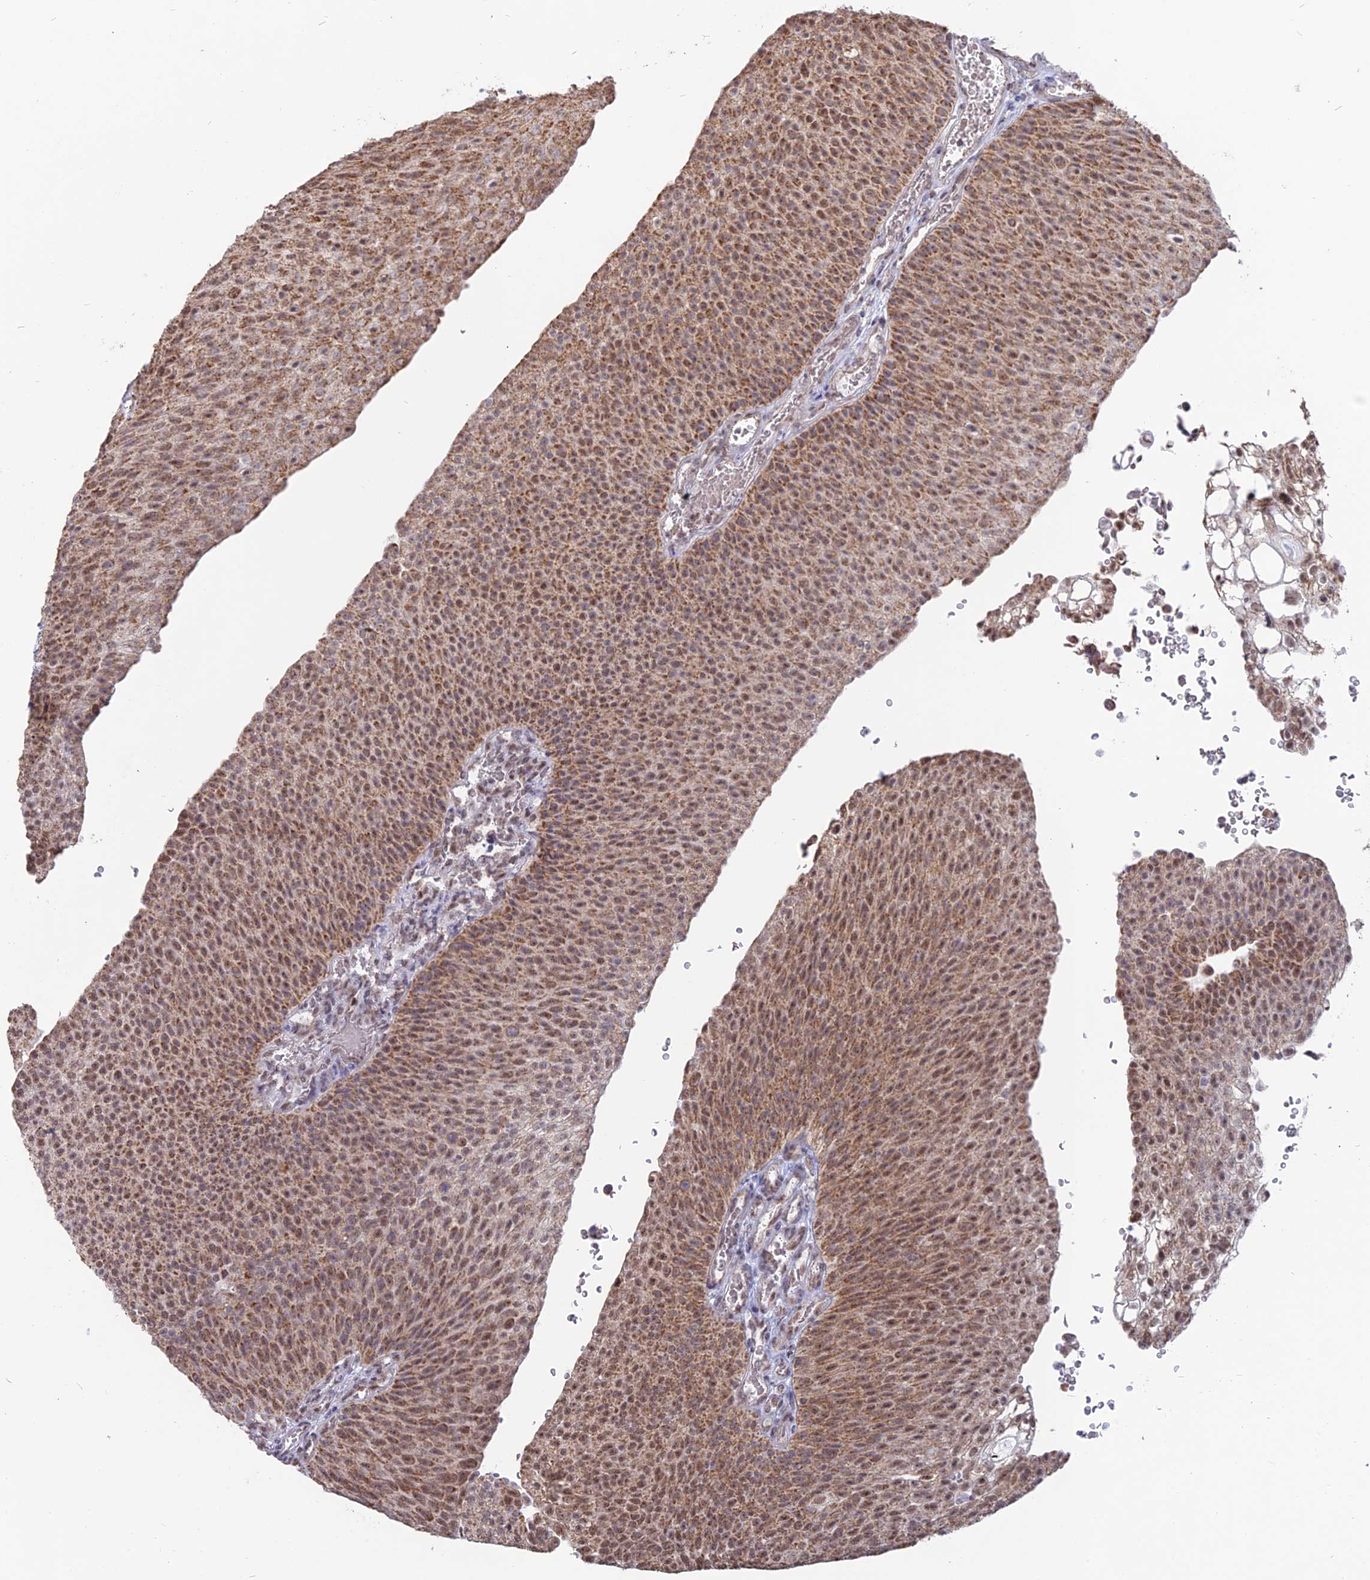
{"staining": {"intensity": "moderate", "quantity": "25%-75%", "location": "cytoplasmic/membranous,nuclear"}, "tissue": "urothelial cancer", "cell_type": "Tumor cells", "image_type": "cancer", "snomed": [{"axis": "morphology", "description": "Urothelial carcinoma, High grade"}, {"axis": "topography", "description": "Urinary bladder"}], "caption": "Tumor cells show medium levels of moderate cytoplasmic/membranous and nuclear expression in approximately 25%-75% of cells in human urothelial cancer.", "gene": "ARHGAP40", "patient": {"sex": "female", "age": 79}}